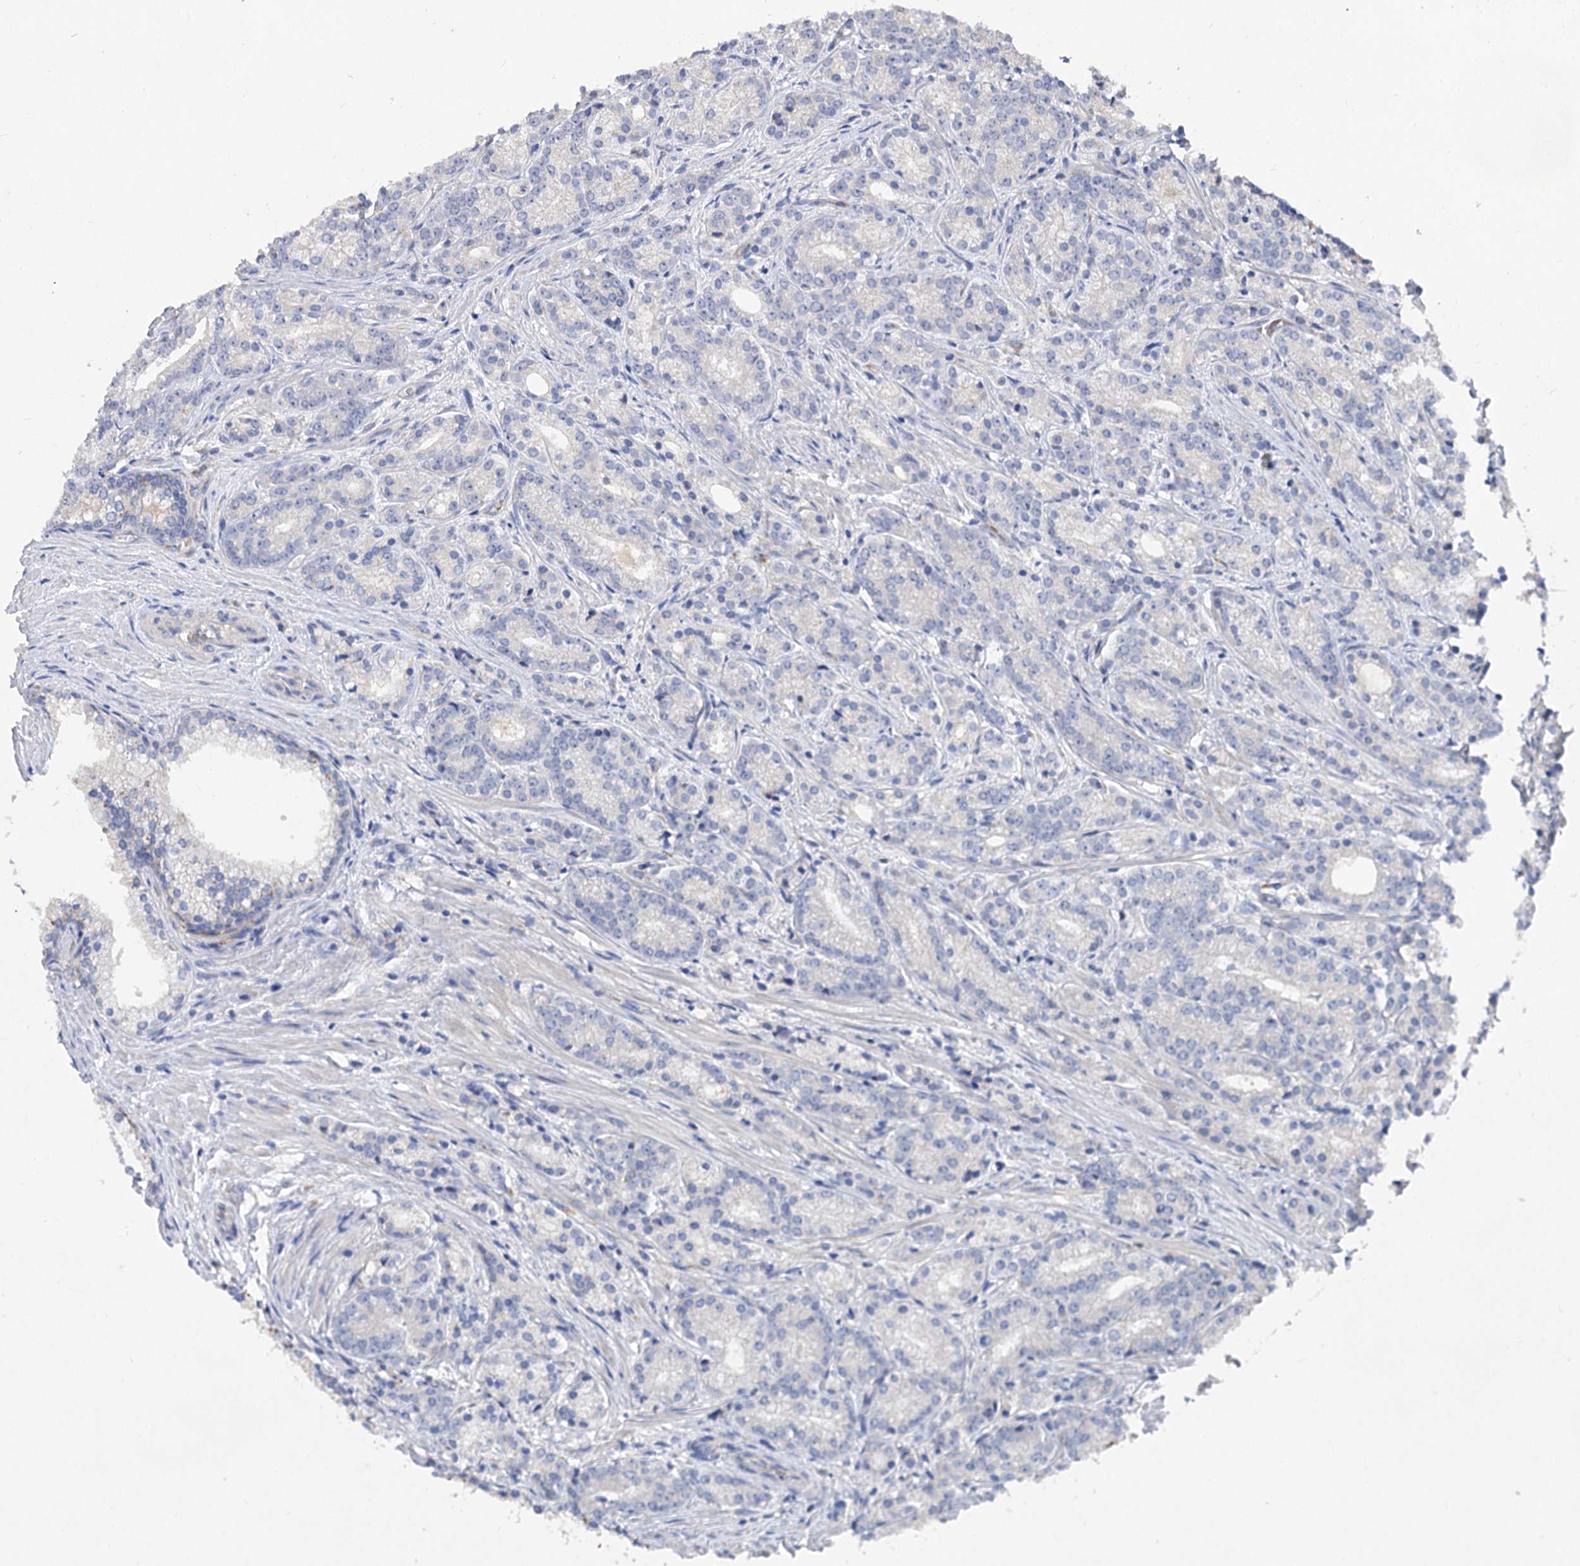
{"staining": {"intensity": "negative", "quantity": "none", "location": "none"}, "tissue": "prostate cancer", "cell_type": "Tumor cells", "image_type": "cancer", "snomed": [{"axis": "morphology", "description": "Adenocarcinoma, Low grade"}, {"axis": "topography", "description": "Prostate"}], "caption": "Low-grade adenocarcinoma (prostate) stained for a protein using immunohistochemistry exhibits no expression tumor cells.", "gene": "HVCN1", "patient": {"sex": "male", "age": 71}}